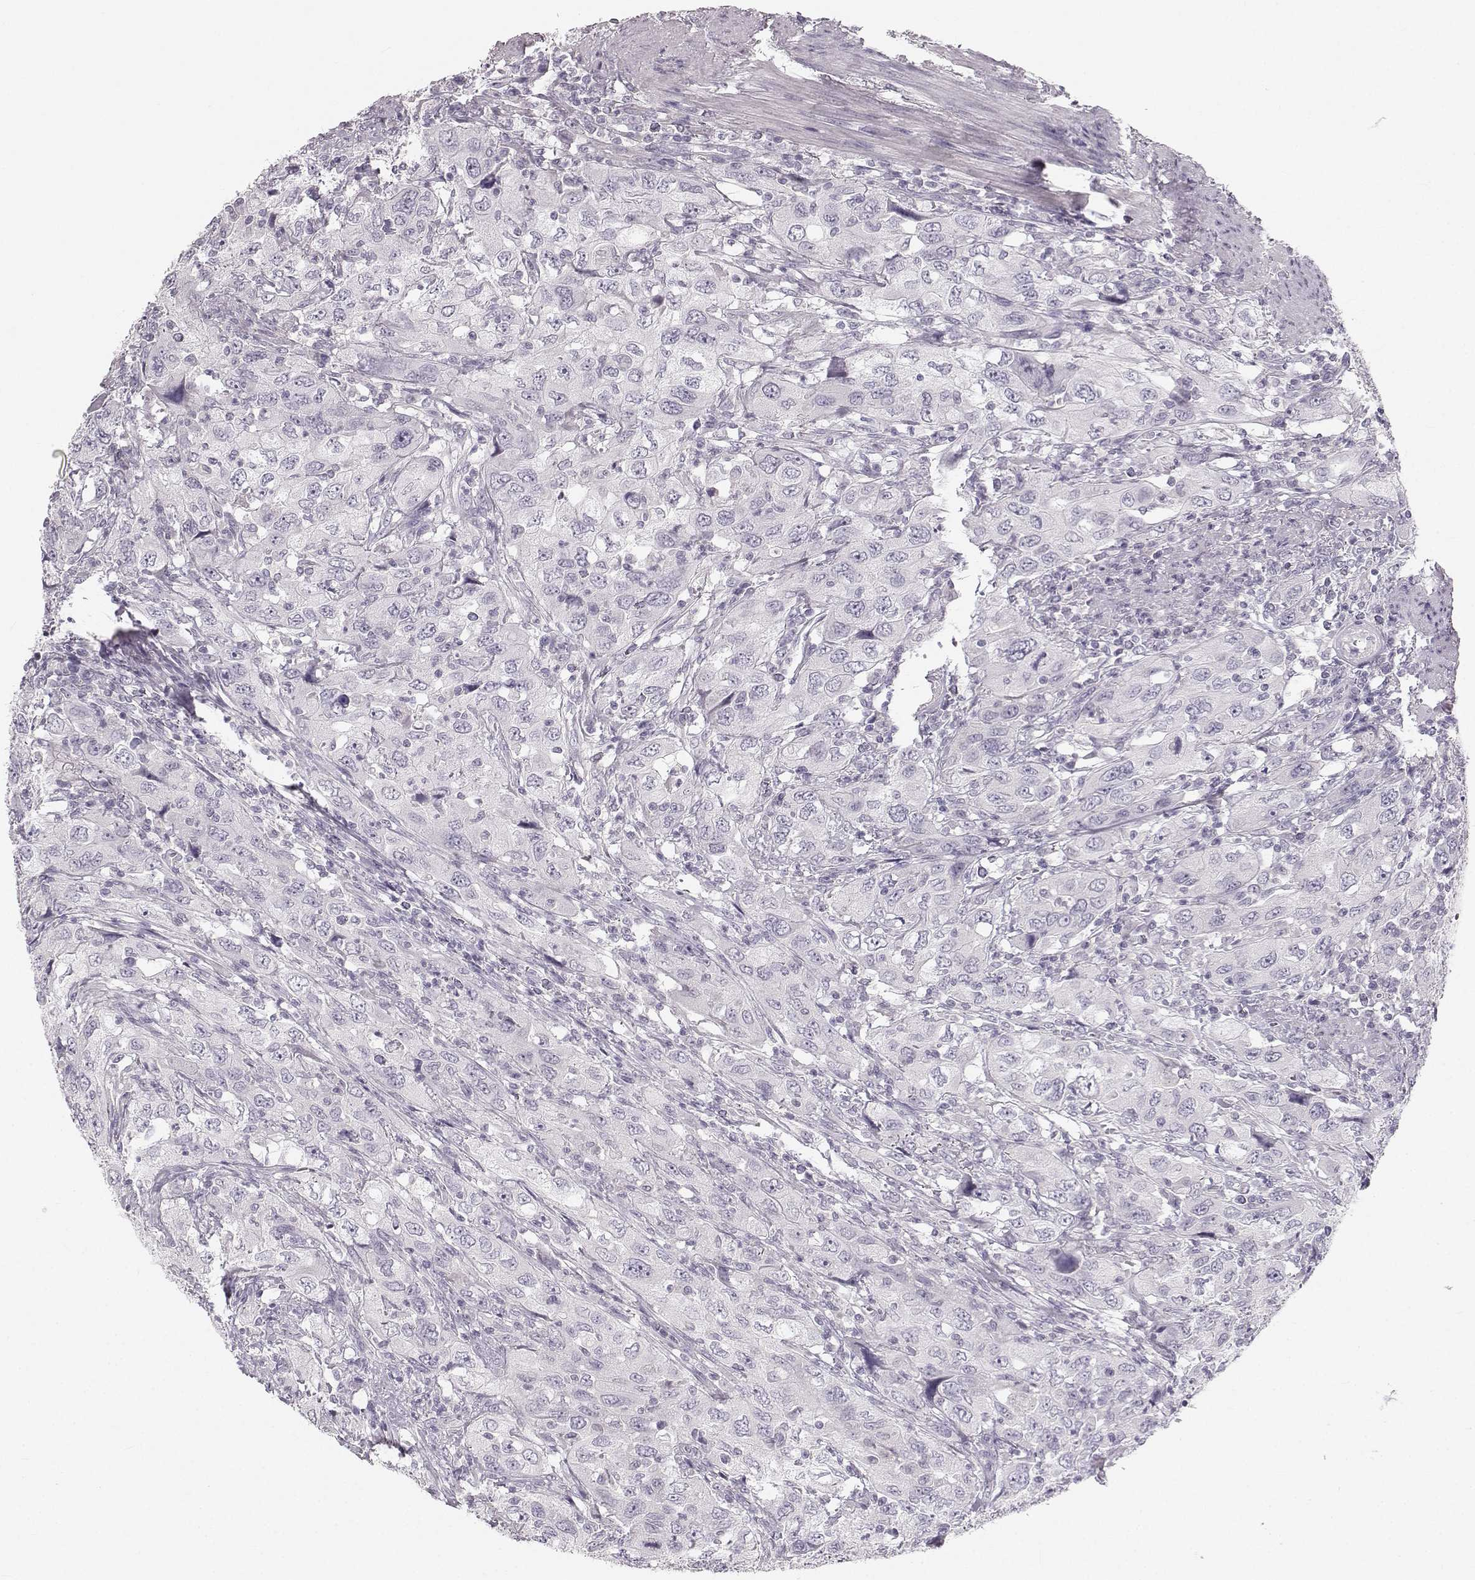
{"staining": {"intensity": "negative", "quantity": "none", "location": "none"}, "tissue": "urothelial cancer", "cell_type": "Tumor cells", "image_type": "cancer", "snomed": [{"axis": "morphology", "description": "Urothelial carcinoma, High grade"}, {"axis": "topography", "description": "Urinary bladder"}], "caption": "This is an immunohistochemistry photomicrograph of human urothelial cancer. There is no positivity in tumor cells.", "gene": "OIP5", "patient": {"sex": "male", "age": 76}}